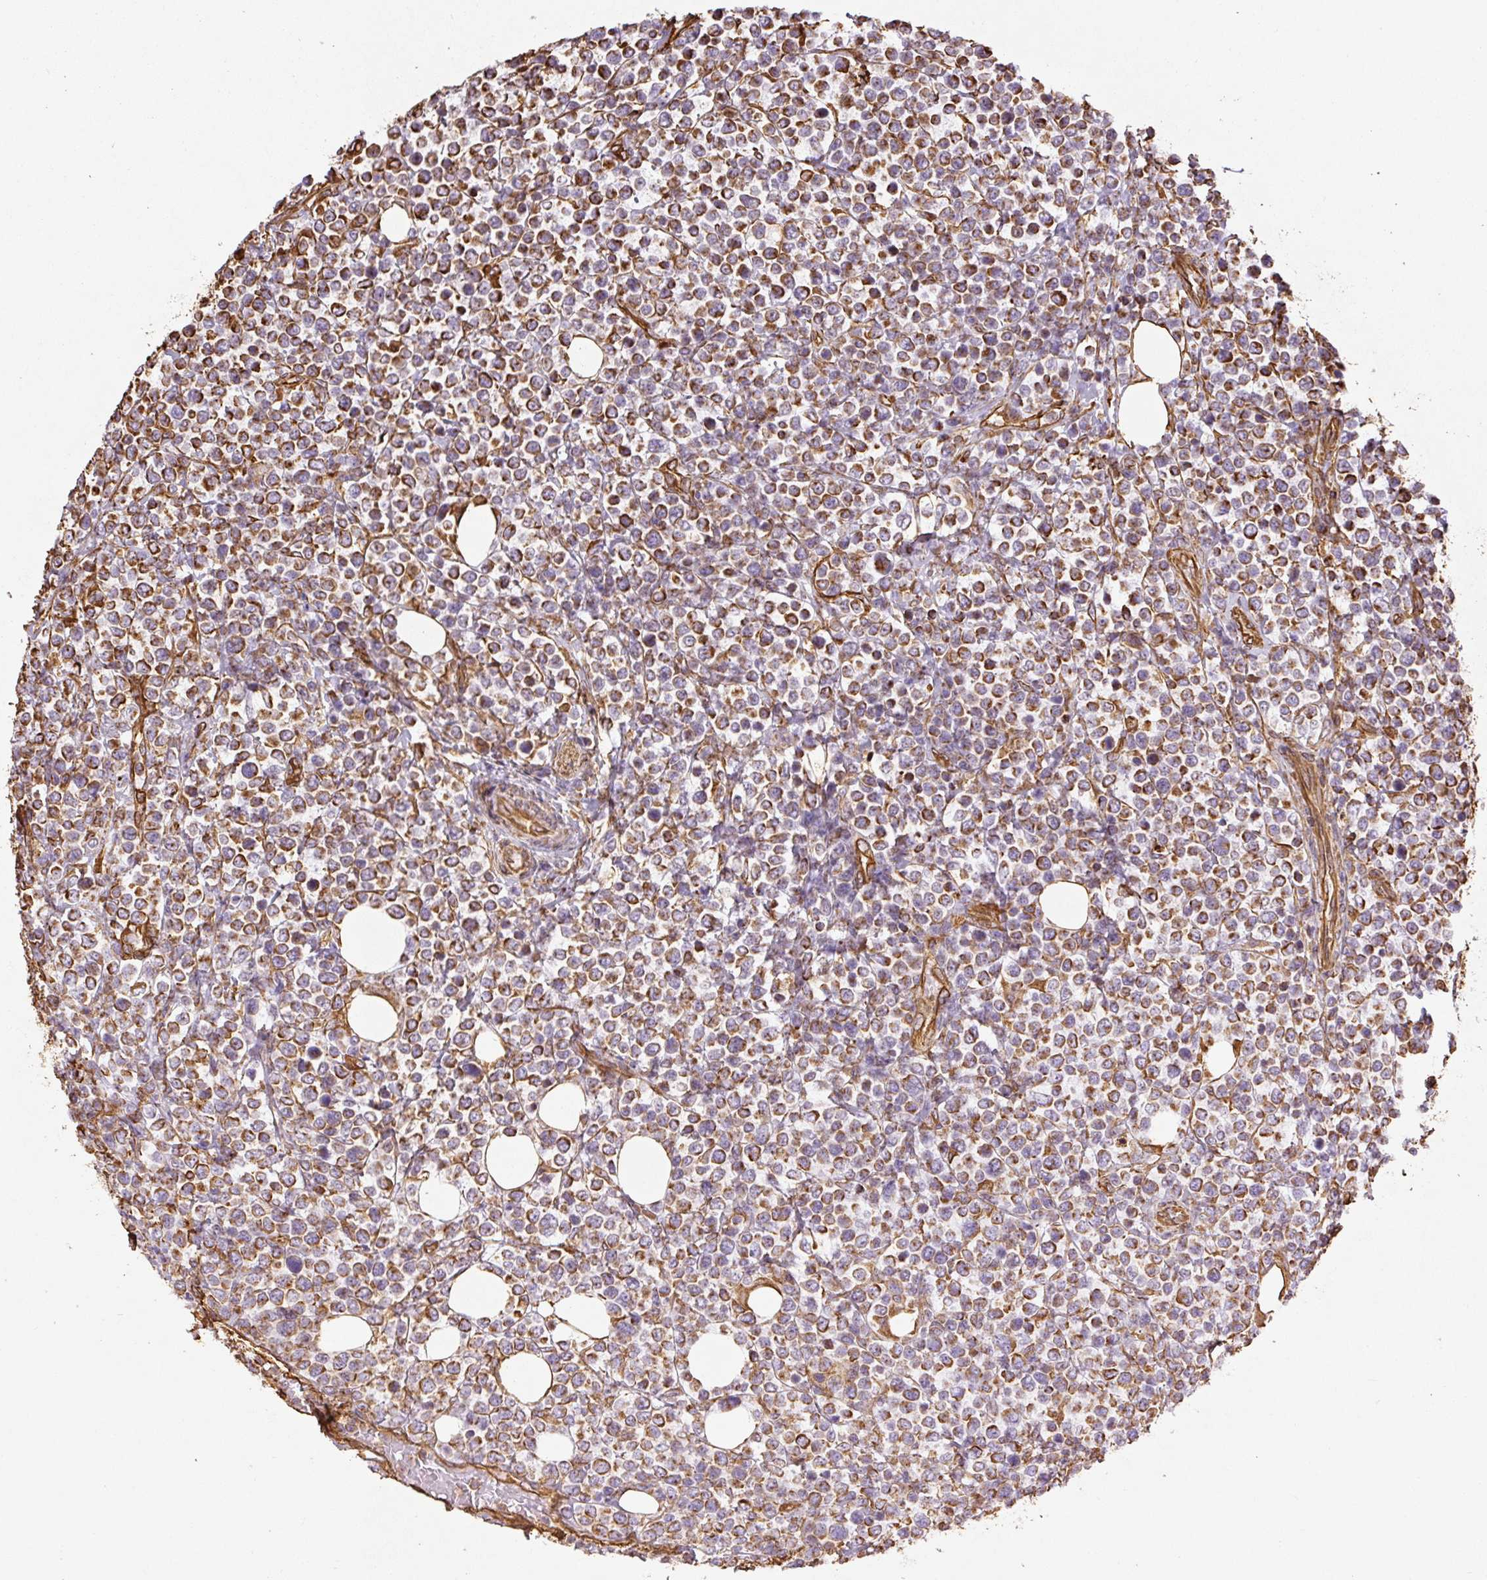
{"staining": {"intensity": "moderate", "quantity": ">75%", "location": "cytoplasmic/membranous"}, "tissue": "lymphoma", "cell_type": "Tumor cells", "image_type": "cancer", "snomed": [{"axis": "morphology", "description": "Malignant lymphoma, non-Hodgkin's type, Low grade"}, {"axis": "topography", "description": "Lymph node"}], "caption": "IHC of human lymphoma demonstrates medium levels of moderate cytoplasmic/membranous positivity in about >75% of tumor cells.", "gene": "VIM", "patient": {"sex": "male", "age": 60}}